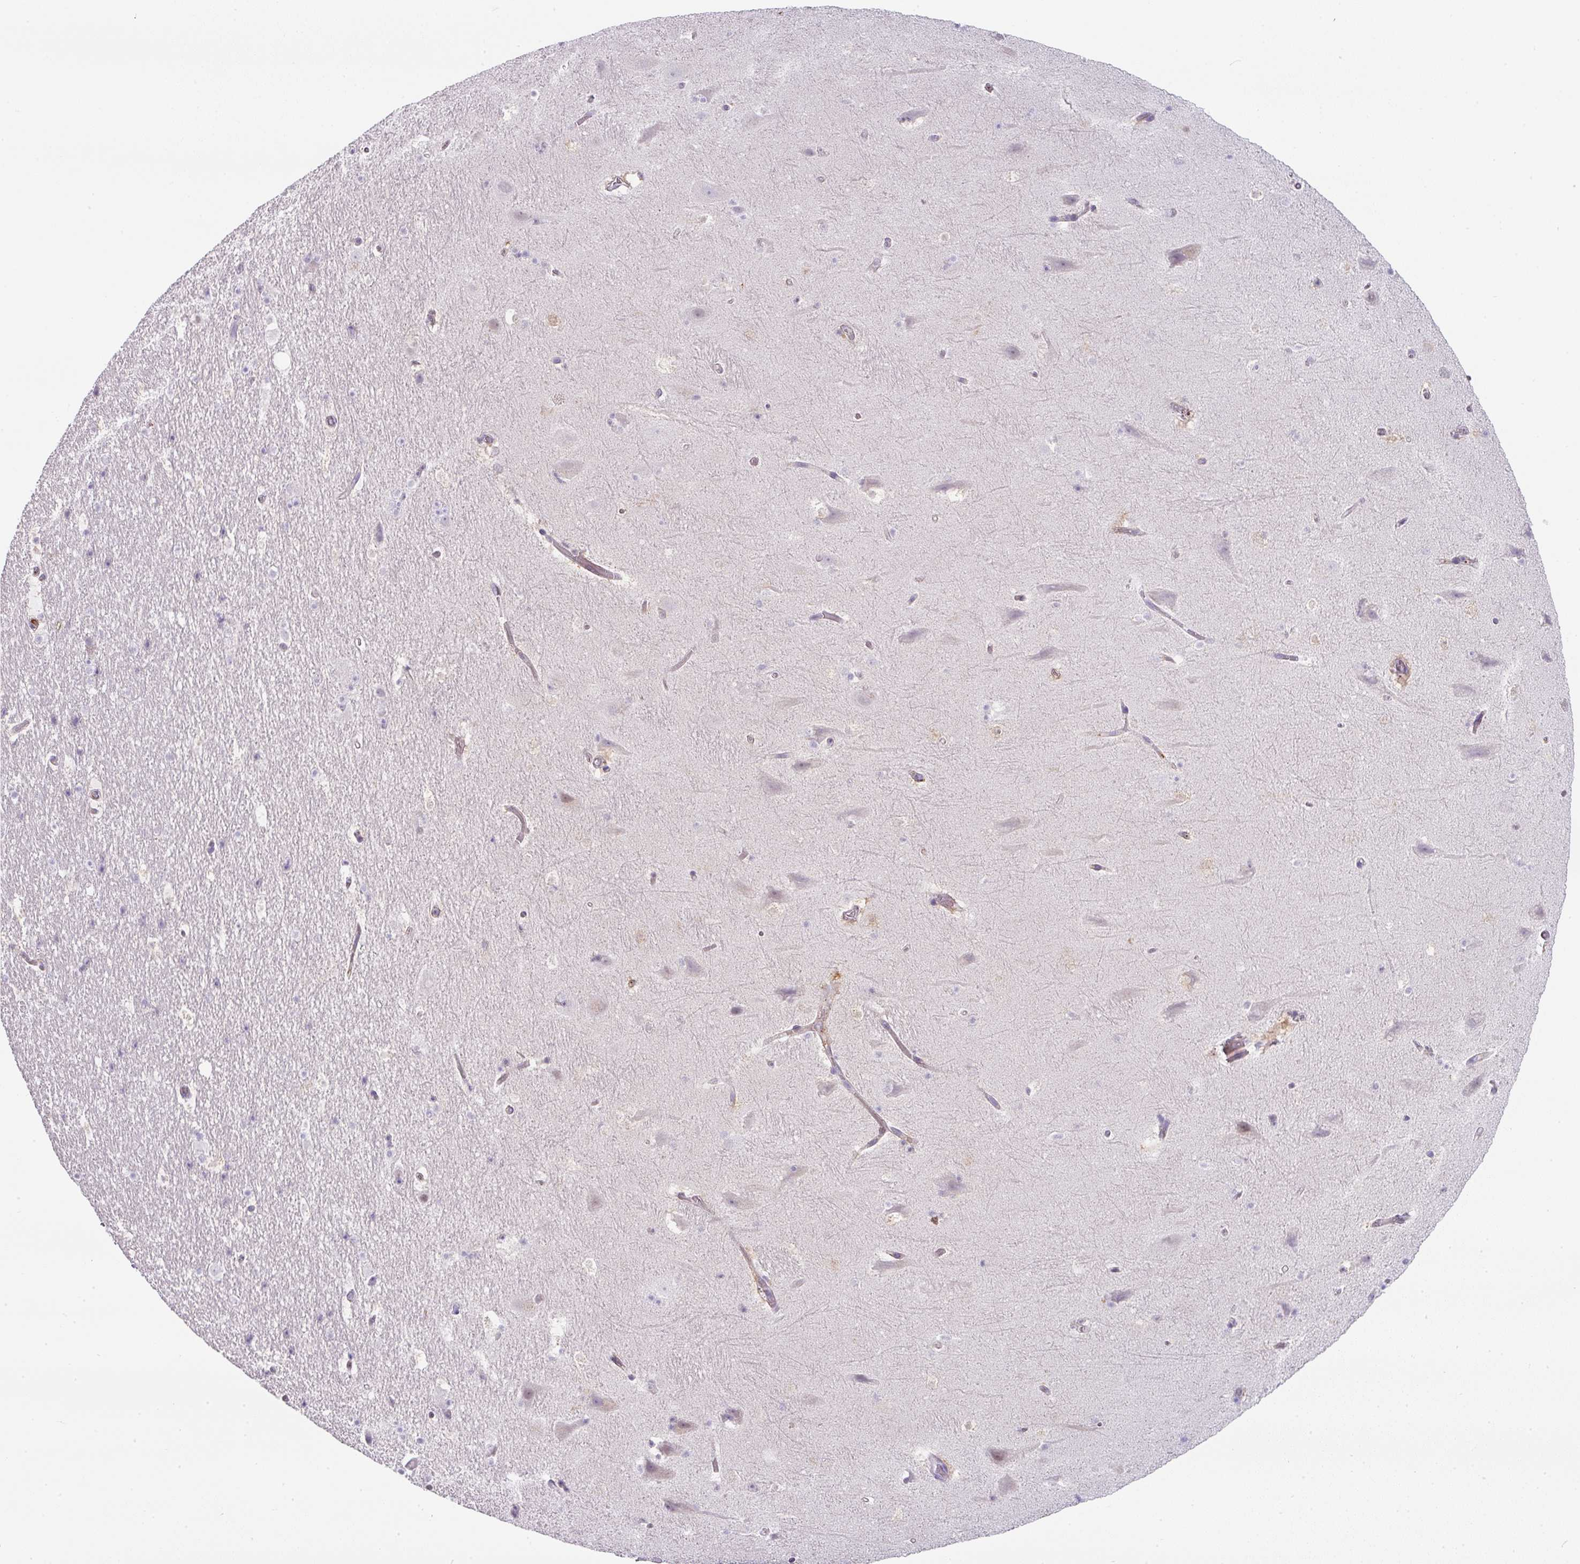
{"staining": {"intensity": "negative", "quantity": "none", "location": "none"}, "tissue": "hippocampus", "cell_type": "Glial cells", "image_type": "normal", "snomed": [{"axis": "morphology", "description": "Normal tissue, NOS"}, {"axis": "topography", "description": "Hippocampus"}], "caption": "Glial cells are negative for brown protein staining in normal hippocampus. (DAB immunohistochemistry visualized using brightfield microscopy, high magnification).", "gene": "FGF17", "patient": {"sex": "male", "age": 37}}